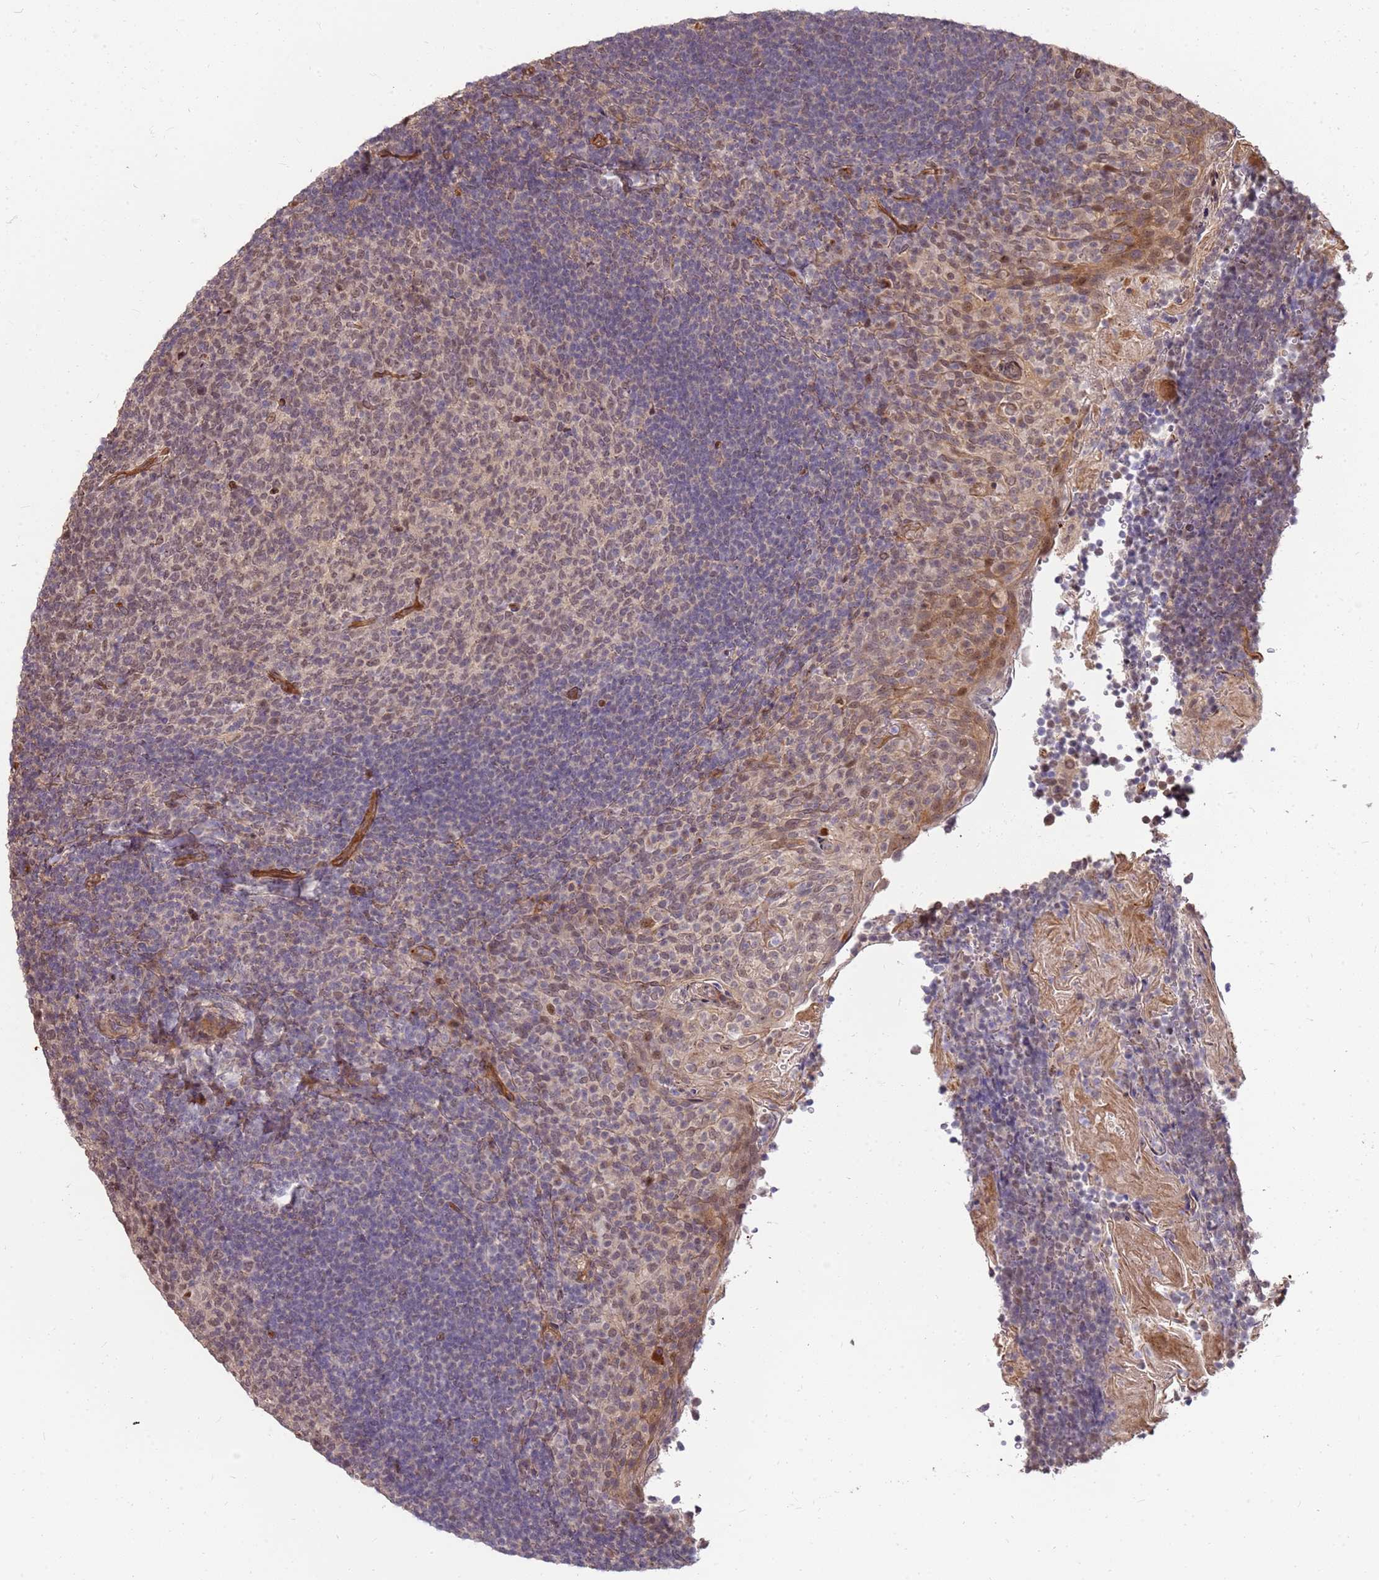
{"staining": {"intensity": "weak", "quantity": "25%-75%", "location": "nuclear"}, "tissue": "tonsil", "cell_type": "Germinal center cells", "image_type": "normal", "snomed": [{"axis": "morphology", "description": "Normal tissue, NOS"}, {"axis": "topography", "description": "Tonsil"}], "caption": "Immunohistochemical staining of unremarkable human tonsil displays 25%-75% levels of weak nuclear protein expression in about 25%-75% of germinal center cells.", "gene": "ST18", "patient": {"sex": "female", "age": 10}}